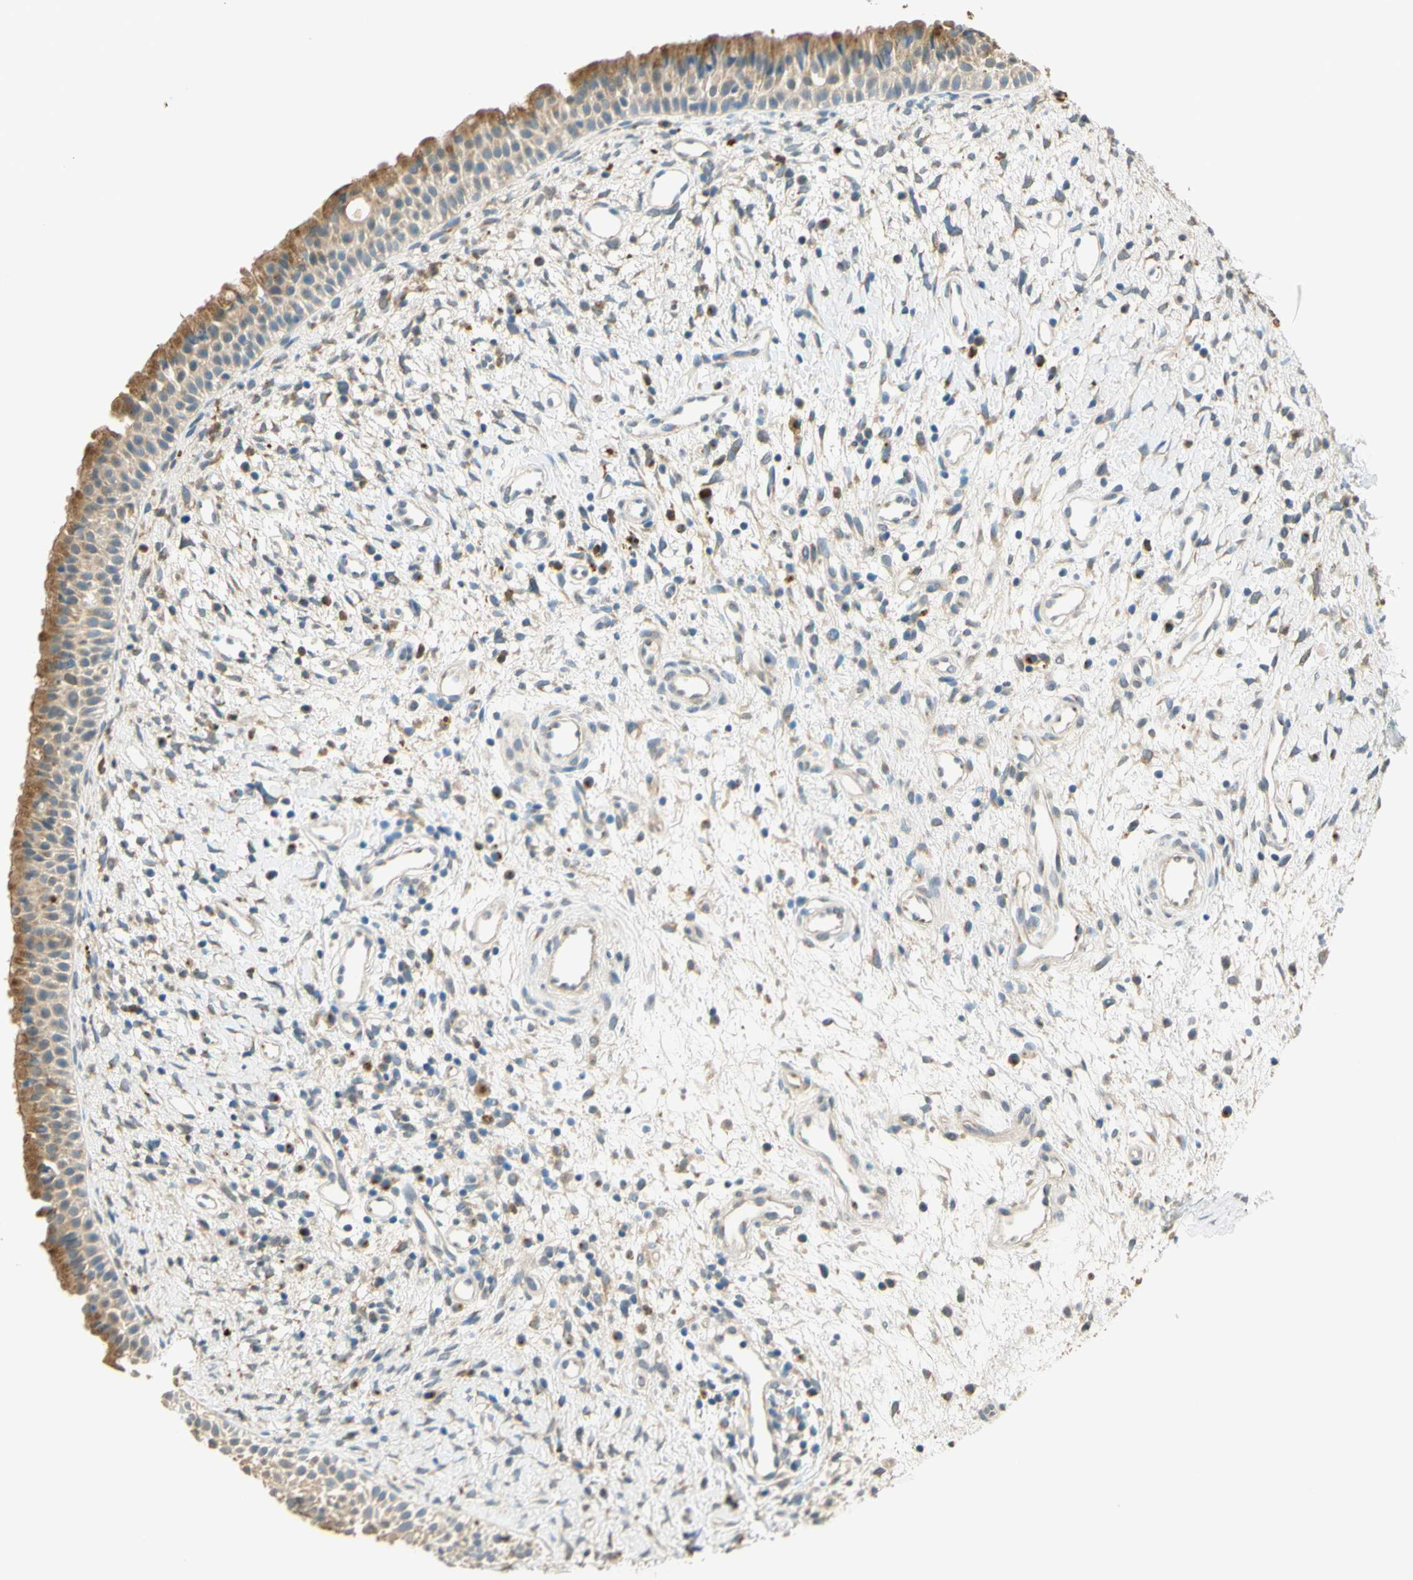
{"staining": {"intensity": "moderate", "quantity": ">75%", "location": "cytoplasmic/membranous"}, "tissue": "nasopharynx", "cell_type": "Respiratory epithelial cells", "image_type": "normal", "snomed": [{"axis": "morphology", "description": "Normal tissue, NOS"}, {"axis": "topography", "description": "Nasopharynx"}], "caption": "This is an image of IHC staining of normal nasopharynx, which shows moderate positivity in the cytoplasmic/membranous of respiratory epithelial cells.", "gene": "ENTREP2", "patient": {"sex": "male", "age": 22}}